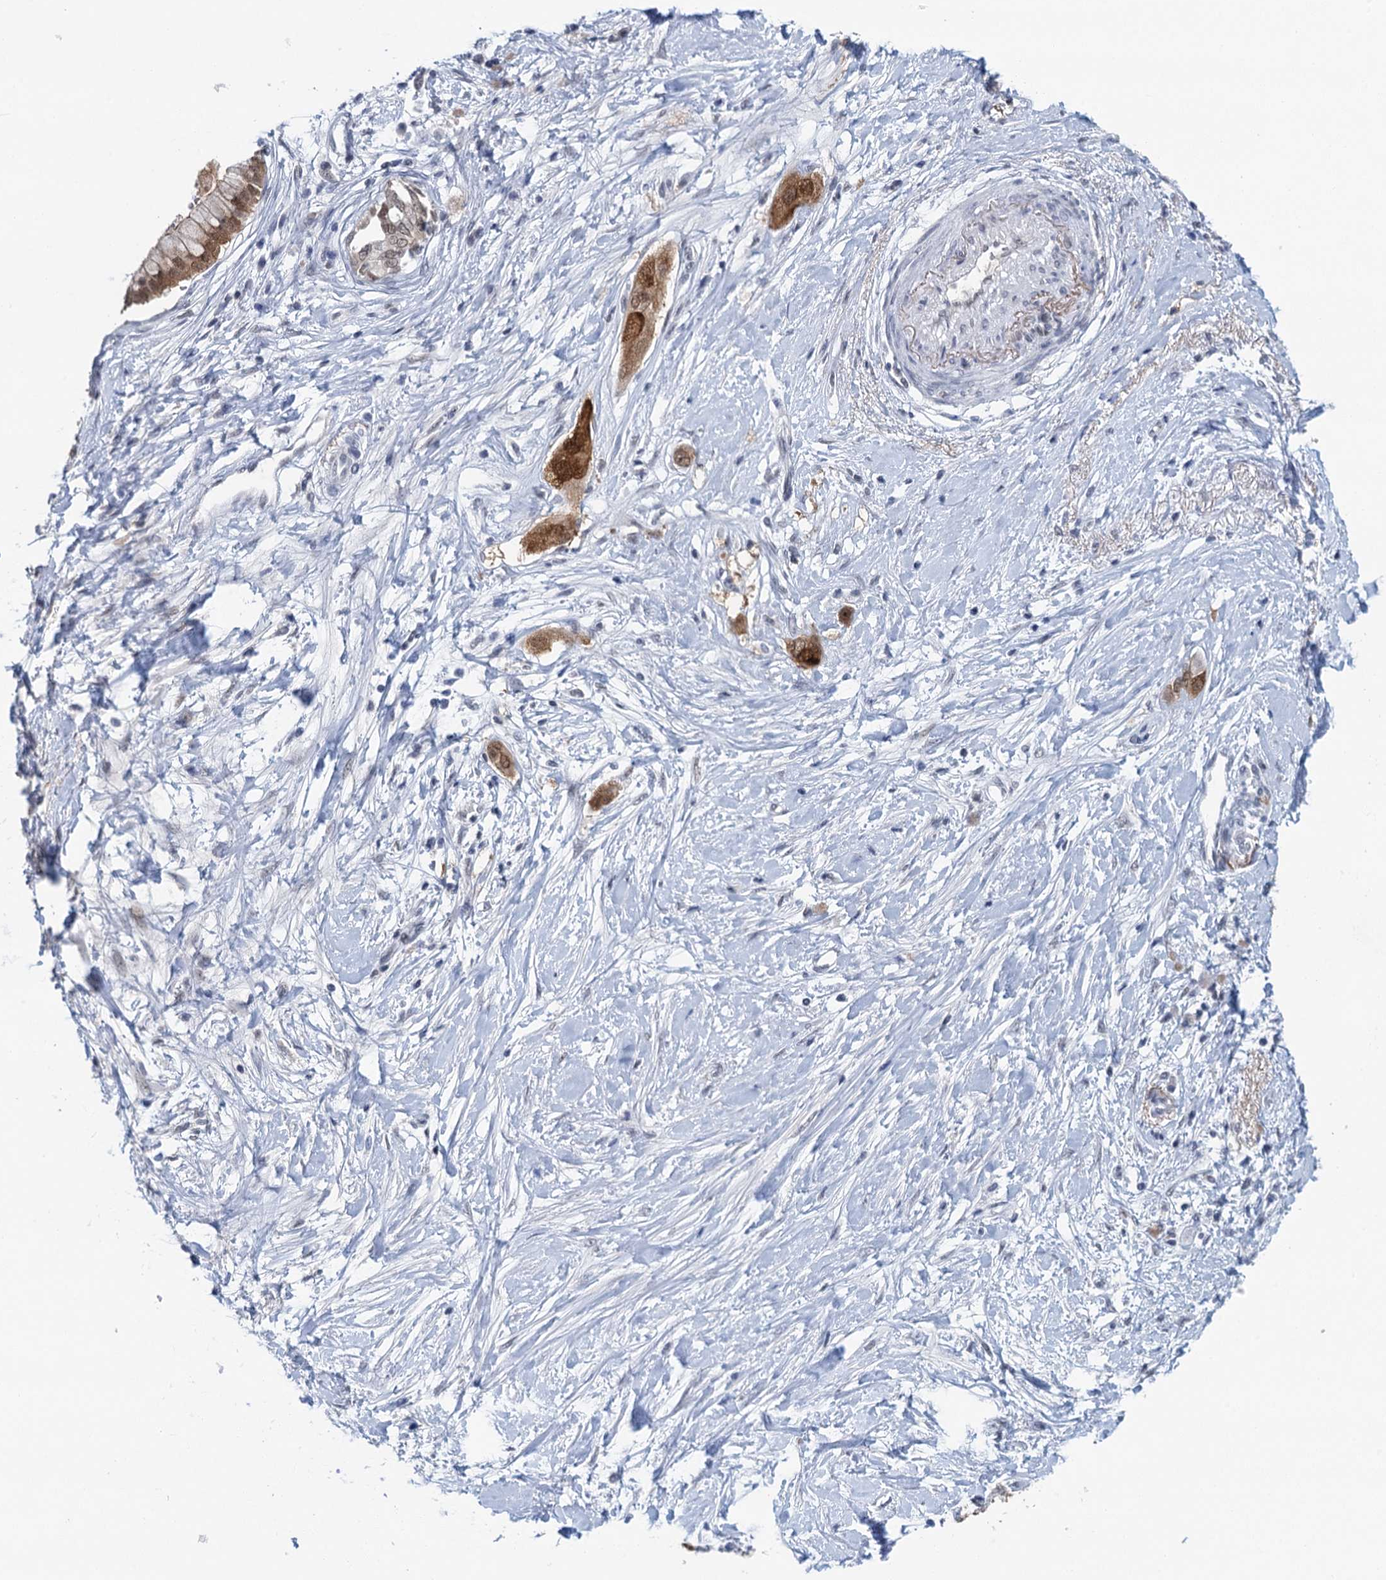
{"staining": {"intensity": "strong", "quantity": ">75%", "location": "cytoplasmic/membranous,nuclear"}, "tissue": "pancreatic cancer", "cell_type": "Tumor cells", "image_type": "cancer", "snomed": [{"axis": "morphology", "description": "Adenocarcinoma, NOS"}, {"axis": "topography", "description": "Pancreas"}], "caption": "Adenocarcinoma (pancreatic) stained for a protein (brown) displays strong cytoplasmic/membranous and nuclear positive staining in about >75% of tumor cells.", "gene": "EPS8L1", "patient": {"sex": "male", "age": 68}}